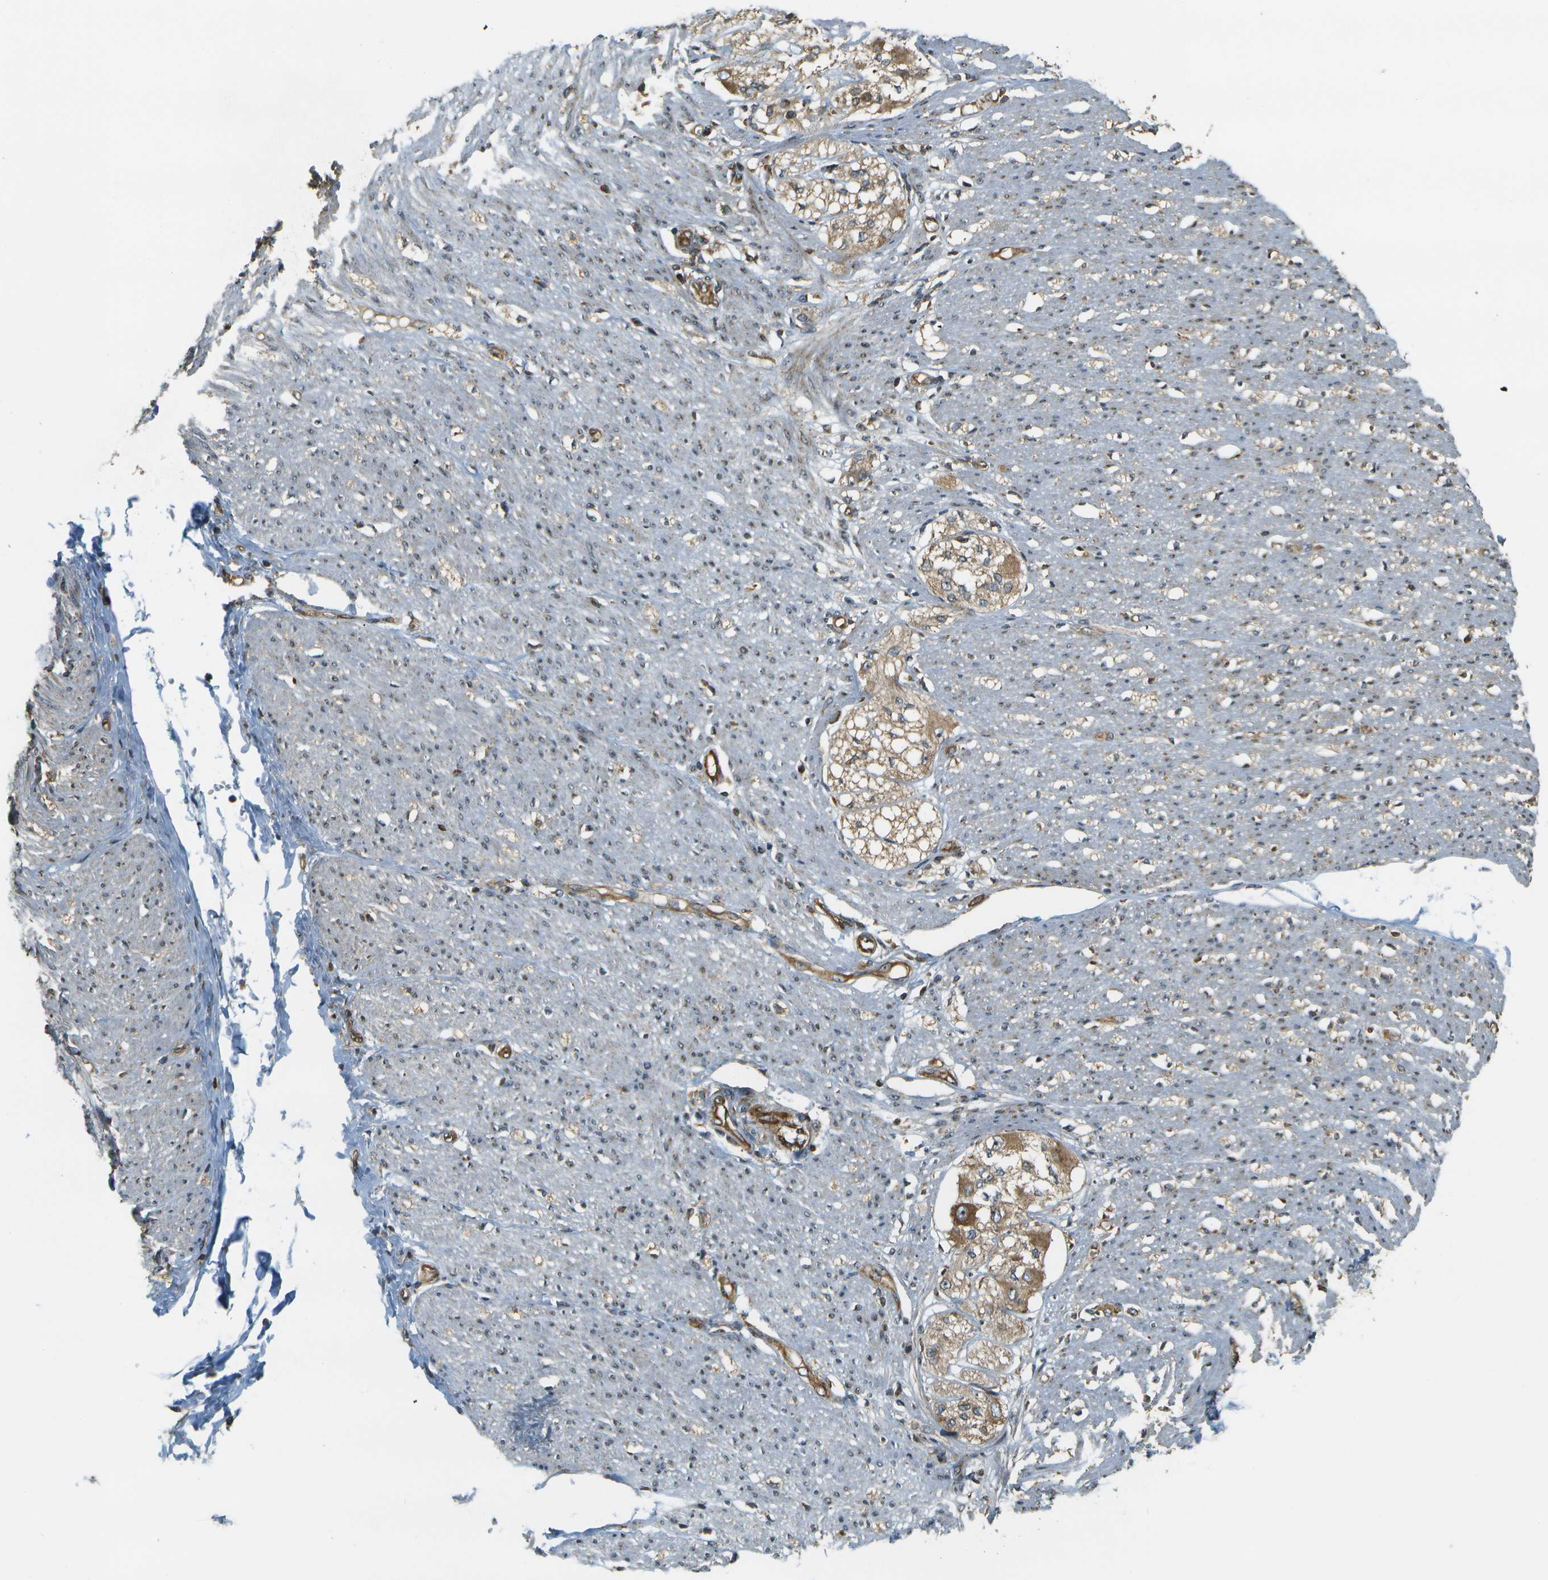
{"staining": {"intensity": "negative", "quantity": "none", "location": "none"}, "tissue": "adipose tissue", "cell_type": "Adipocytes", "image_type": "normal", "snomed": [{"axis": "morphology", "description": "Normal tissue, NOS"}, {"axis": "morphology", "description": "Adenocarcinoma, NOS"}, {"axis": "topography", "description": "Colon"}, {"axis": "topography", "description": "Peripheral nerve tissue"}], "caption": "Immunohistochemistry micrograph of benign adipose tissue: human adipose tissue stained with DAB (3,3'-diaminobenzidine) exhibits no significant protein positivity in adipocytes. The staining is performed using DAB (3,3'-diaminobenzidine) brown chromogen with nuclei counter-stained in using hematoxylin.", "gene": "LRP12", "patient": {"sex": "male", "age": 14}}